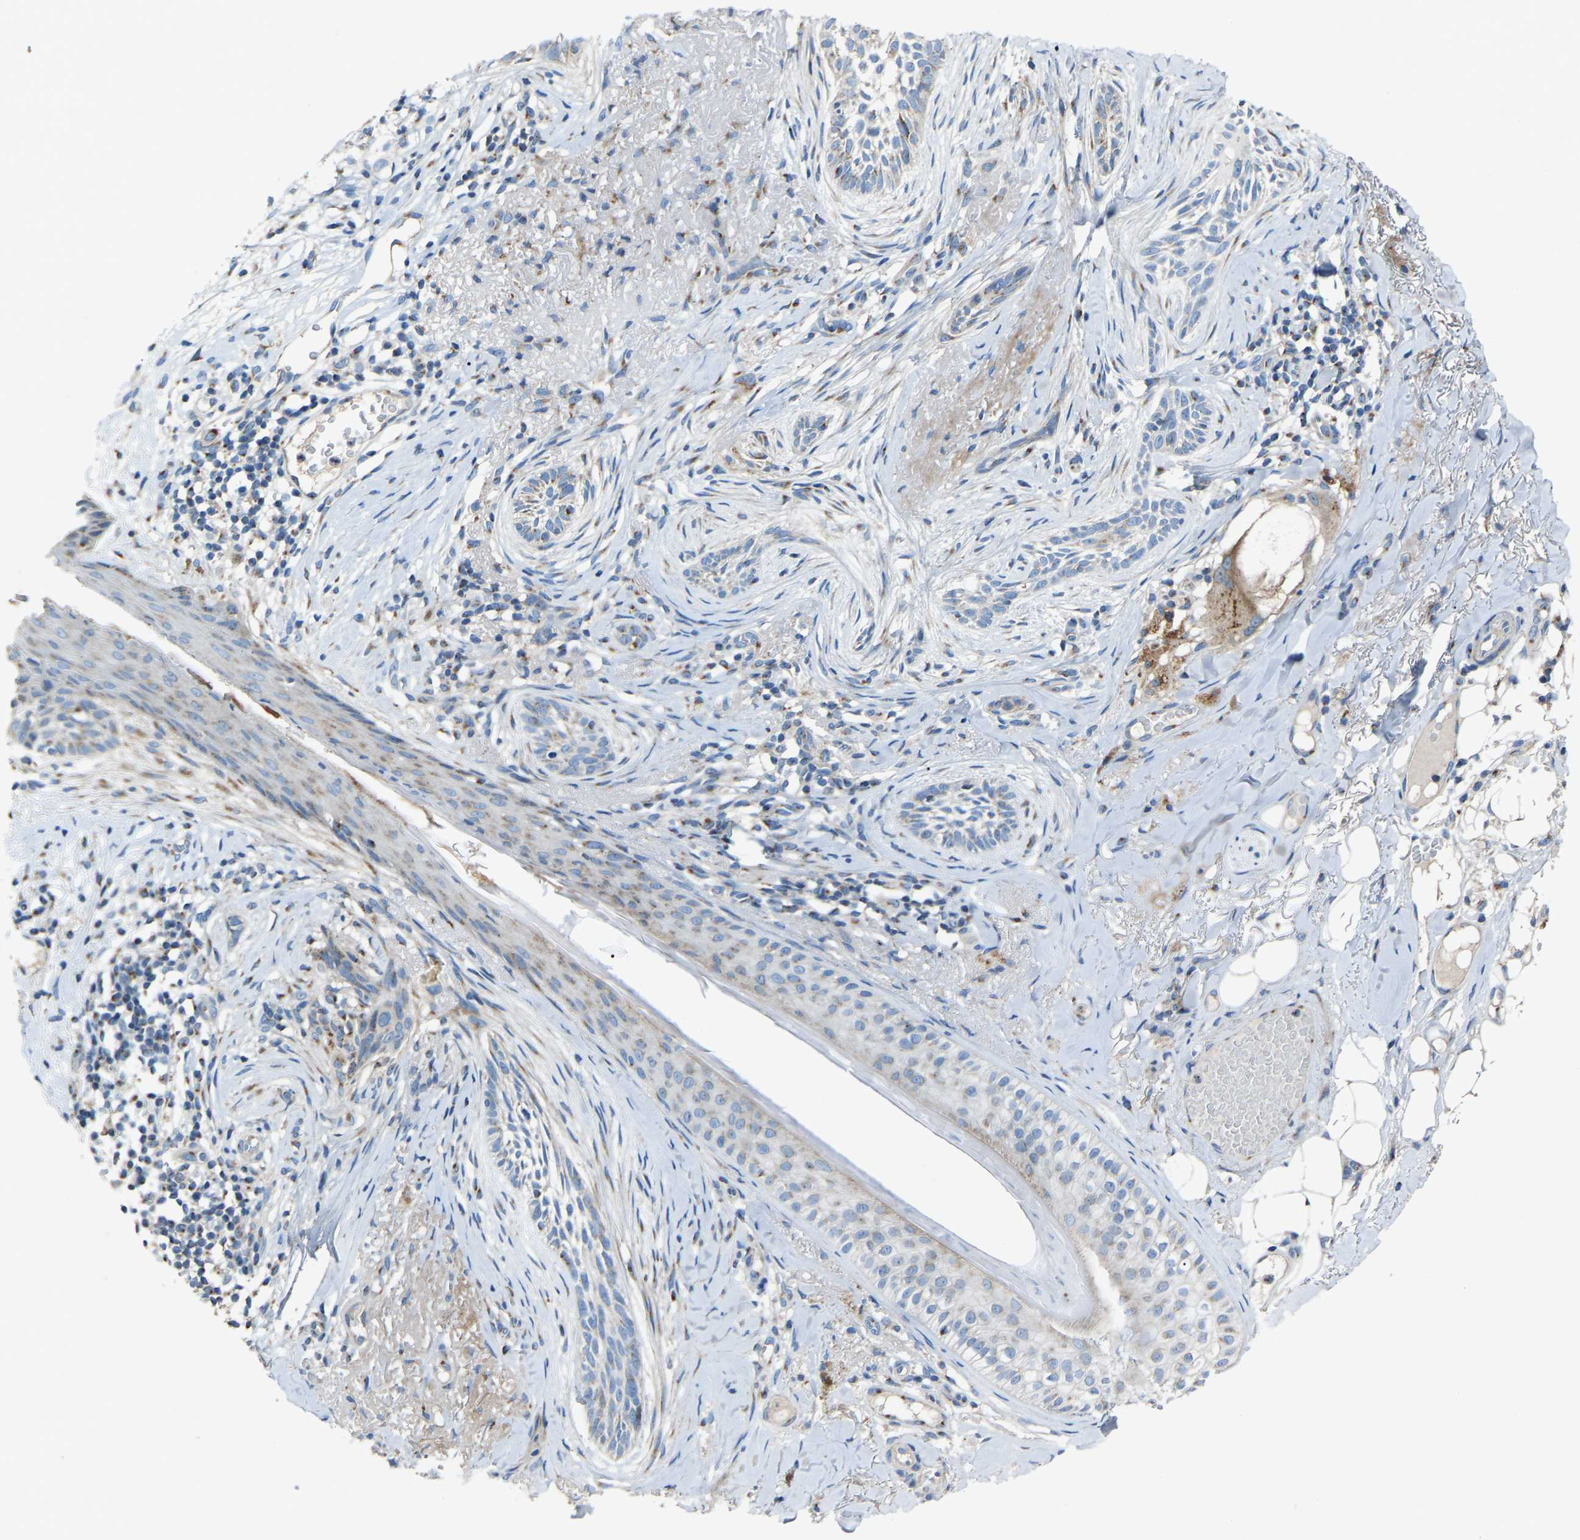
{"staining": {"intensity": "weak", "quantity": "<25%", "location": "cytoplasmic/membranous"}, "tissue": "skin cancer", "cell_type": "Tumor cells", "image_type": "cancer", "snomed": [{"axis": "morphology", "description": "Basal cell carcinoma"}, {"axis": "topography", "description": "Skin"}], "caption": "High power microscopy histopathology image of an immunohistochemistry (IHC) image of basal cell carcinoma (skin), revealing no significant staining in tumor cells.", "gene": "CANT1", "patient": {"sex": "female", "age": 88}}